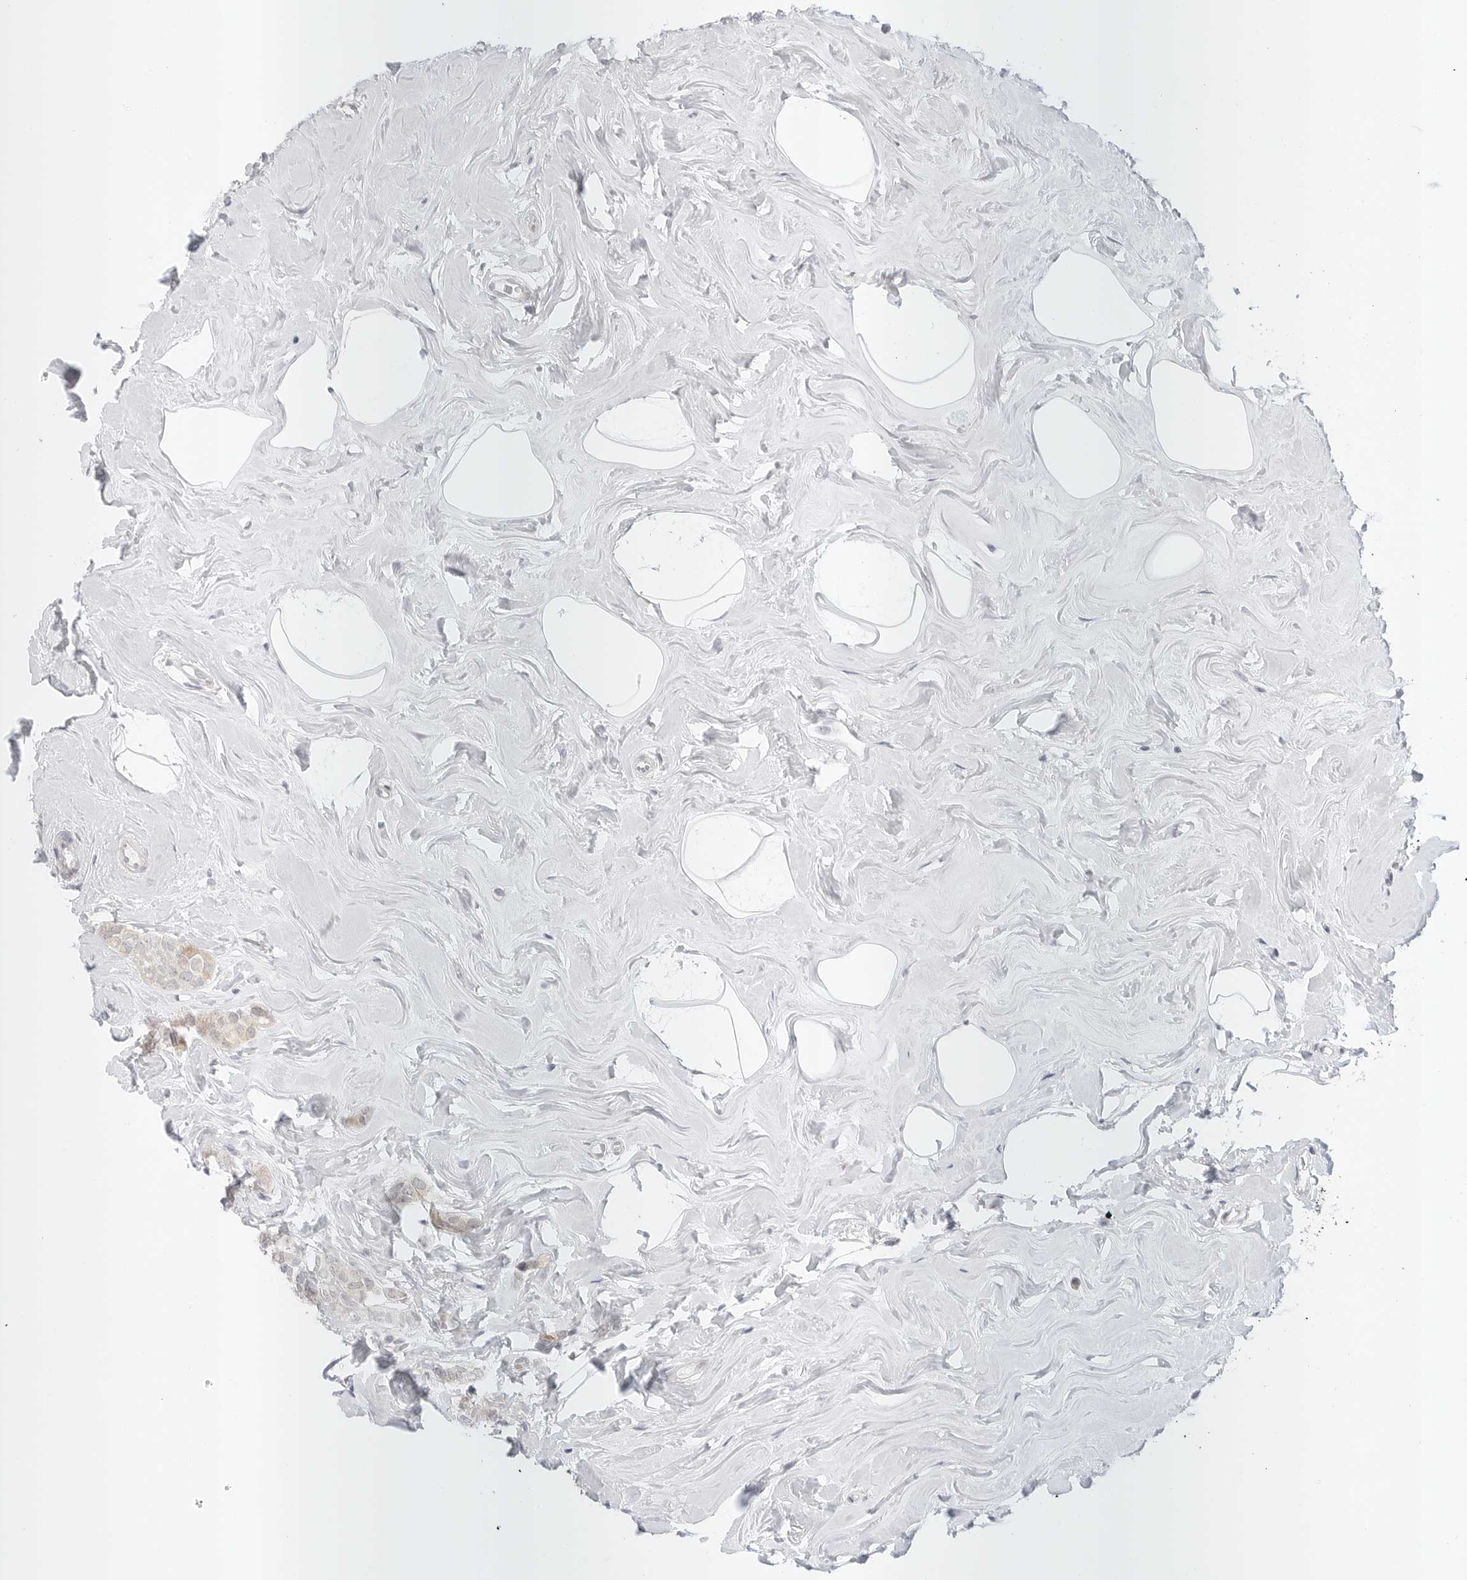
{"staining": {"intensity": "weak", "quantity": "<25%", "location": "cytoplasmic/membranous"}, "tissue": "breast cancer", "cell_type": "Tumor cells", "image_type": "cancer", "snomed": [{"axis": "morphology", "description": "Lobular carcinoma"}, {"axis": "topography", "description": "Breast"}], "caption": "IHC of breast cancer reveals no positivity in tumor cells.", "gene": "TCP1", "patient": {"sex": "female", "age": 47}}